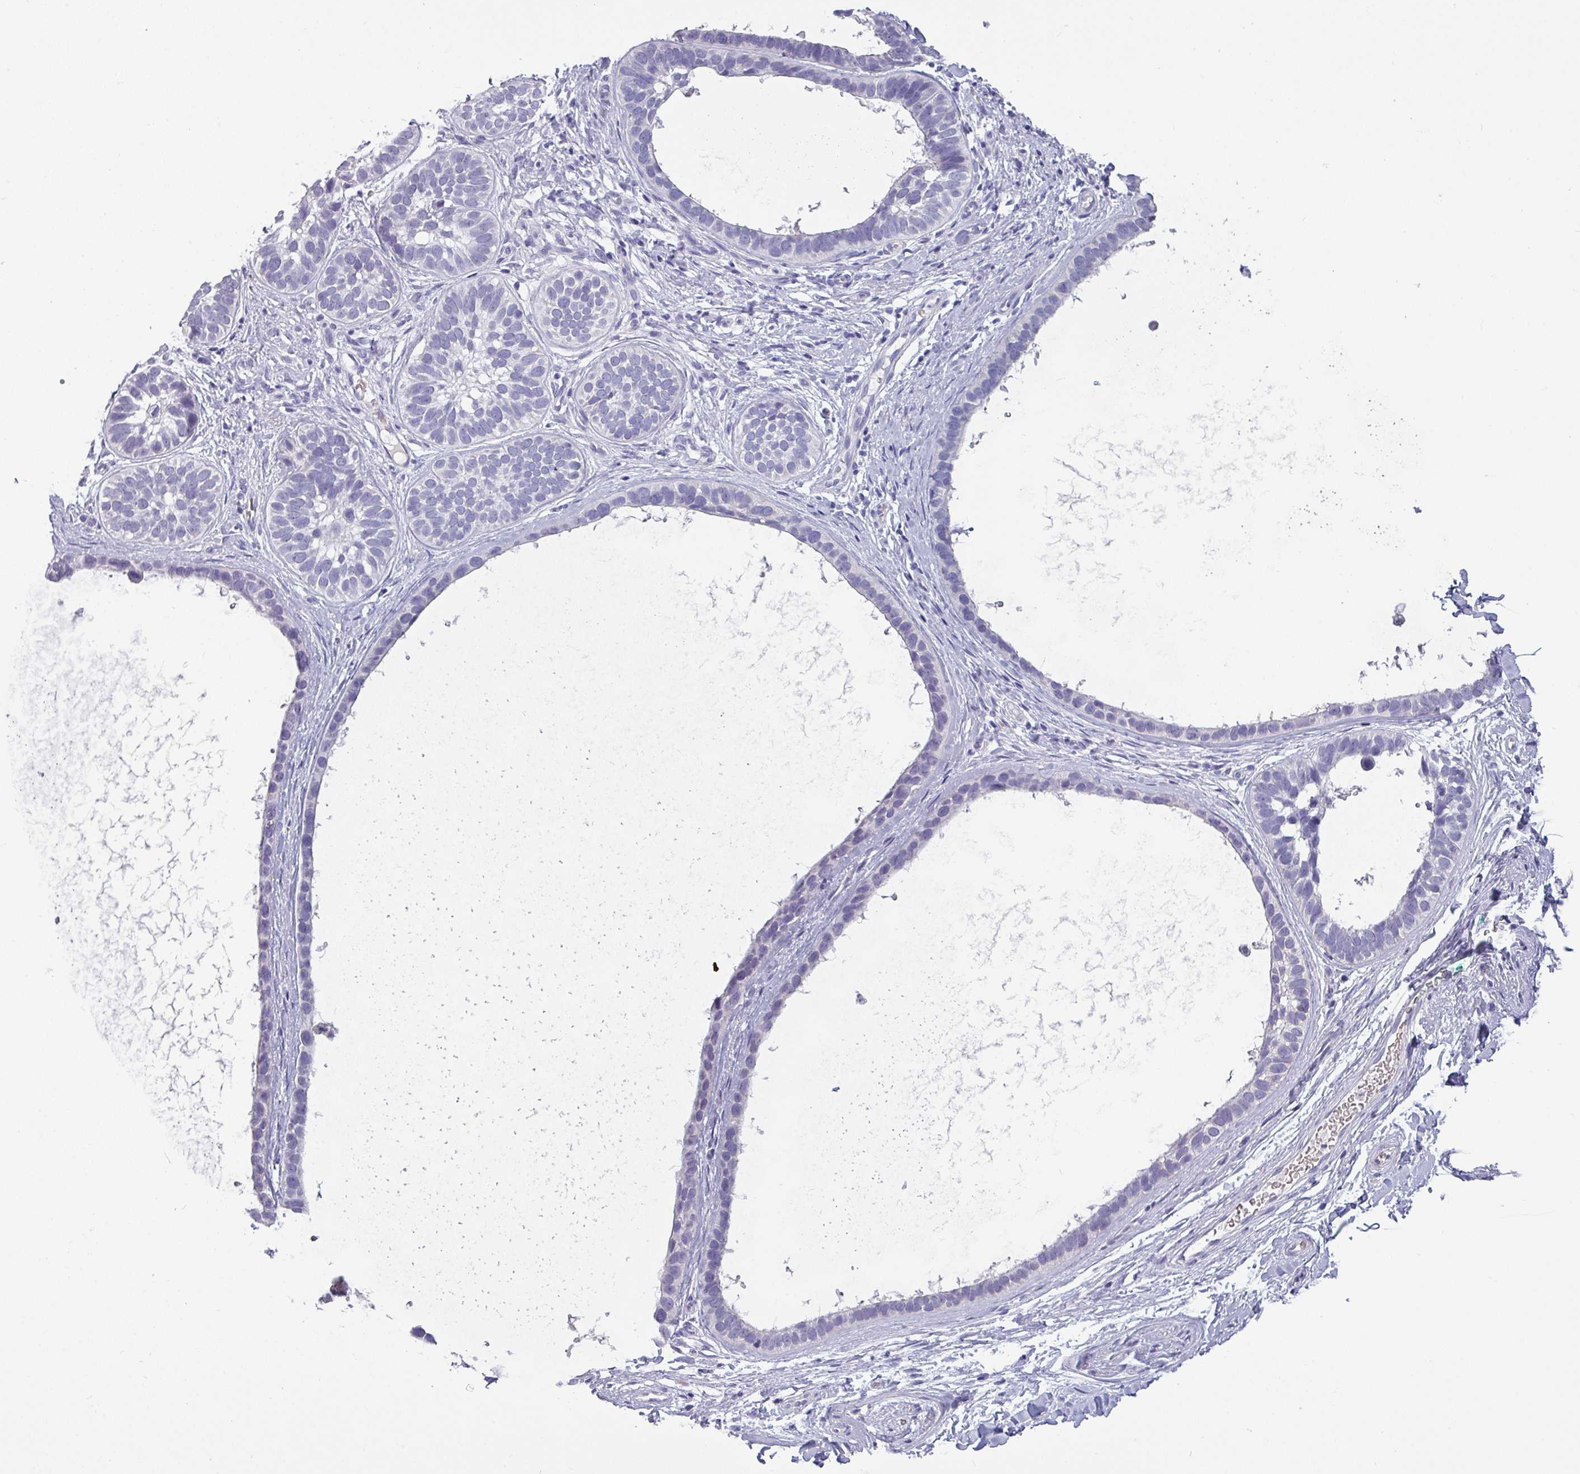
{"staining": {"intensity": "negative", "quantity": "none", "location": "none"}, "tissue": "skin cancer", "cell_type": "Tumor cells", "image_type": "cancer", "snomed": [{"axis": "morphology", "description": "Basal cell carcinoma"}, {"axis": "topography", "description": "Skin"}], "caption": "Skin cancer was stained to show a protein in brown. There is no significant positivity in tumor cells.", "gene": "SLC26A9", "patient": {"sex": "male", "age": 62}}